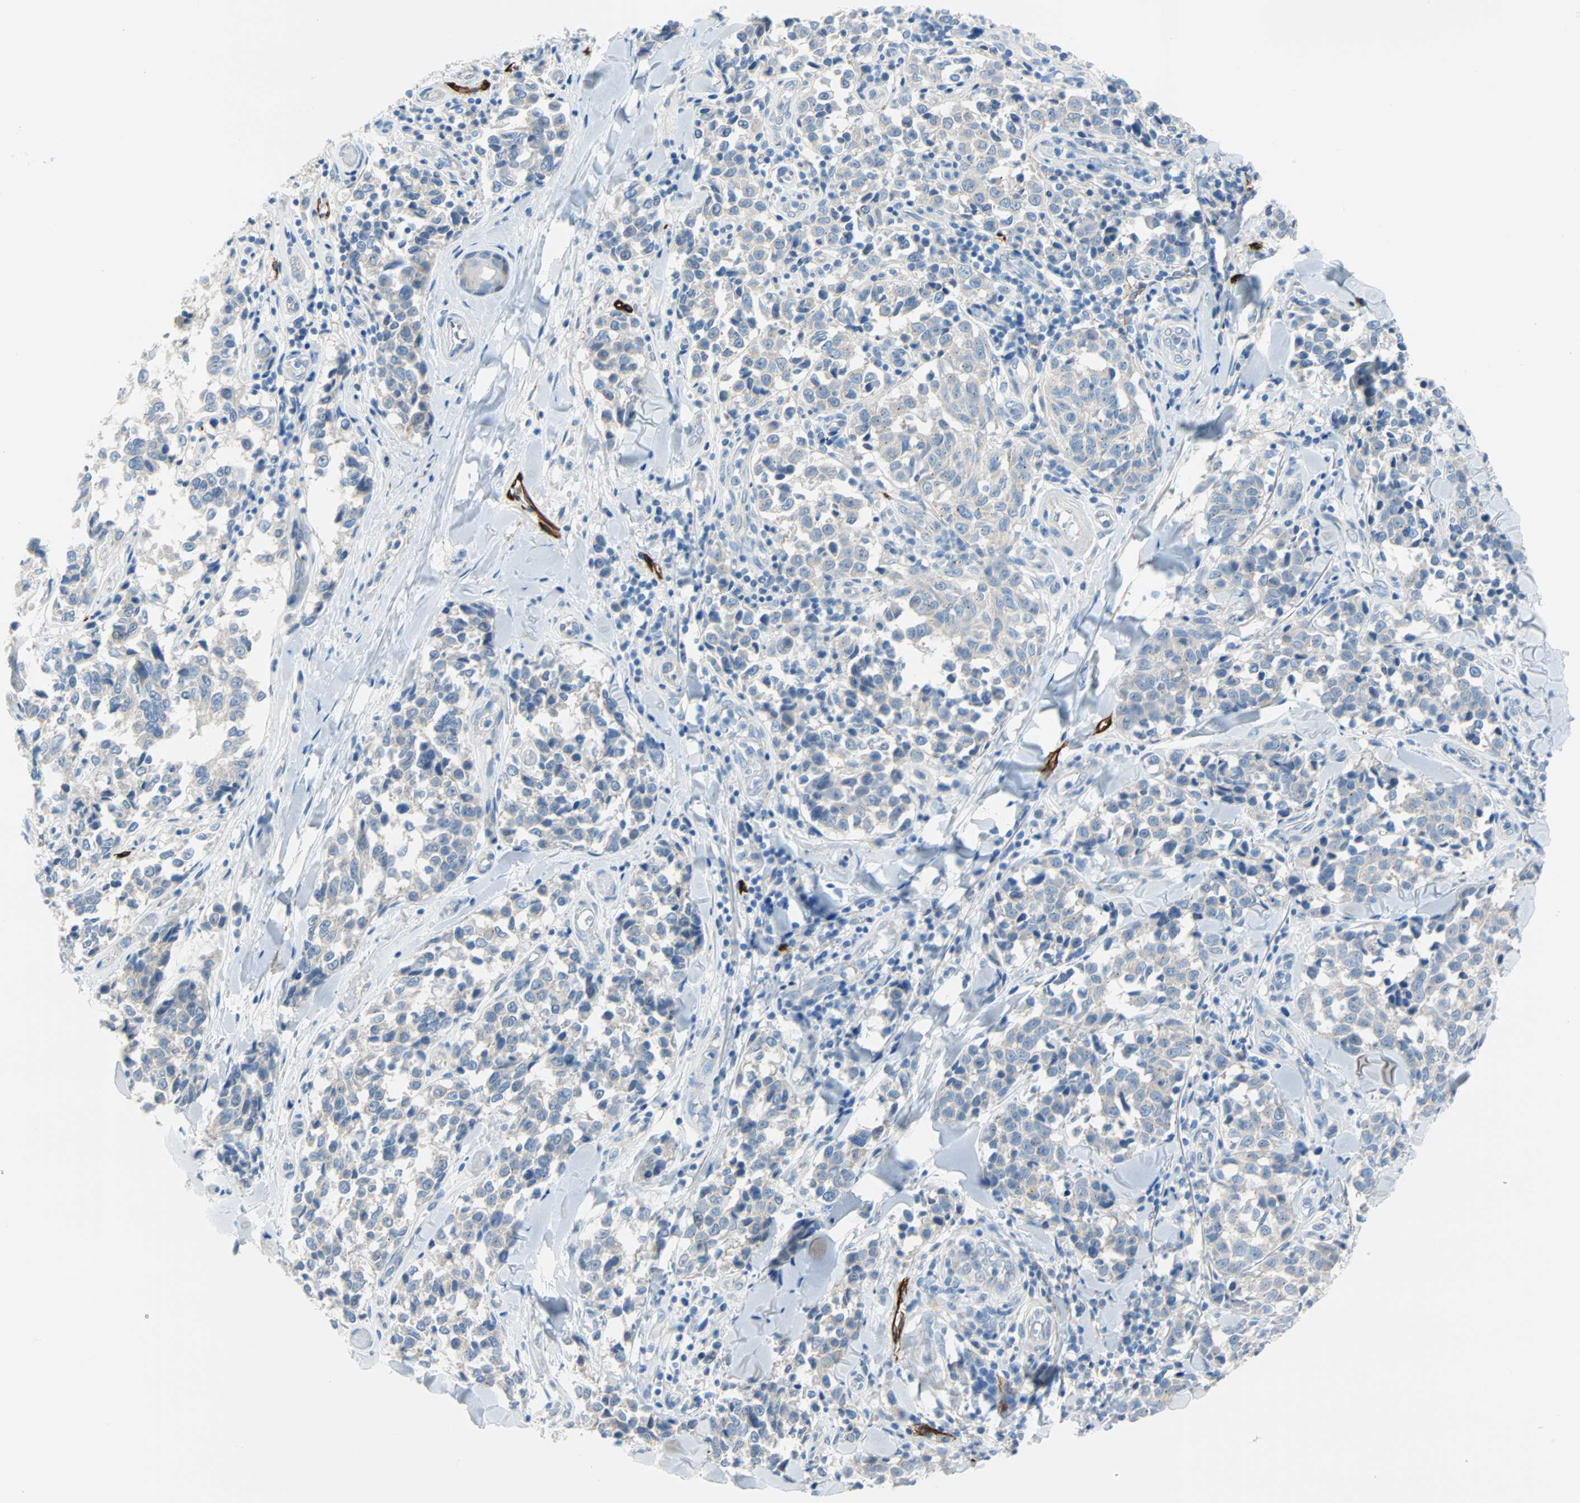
{"staining": {"intensity": "negative", "quantity": "none", "location": "none"}, "tissue": "melanoma", "cell_type": "Tumor cells", "image_type": "cancer", "snomed": [{"axis": "morphology", "description": "Malignant melanoma, NOS"}, {"axis": "topography", "description": "Skin"}], "caption": "The micrograph displays no staining of tumor cells in melanoma.", "gene": "PDPN", "patient": {"sex": "female", "age": 64}}